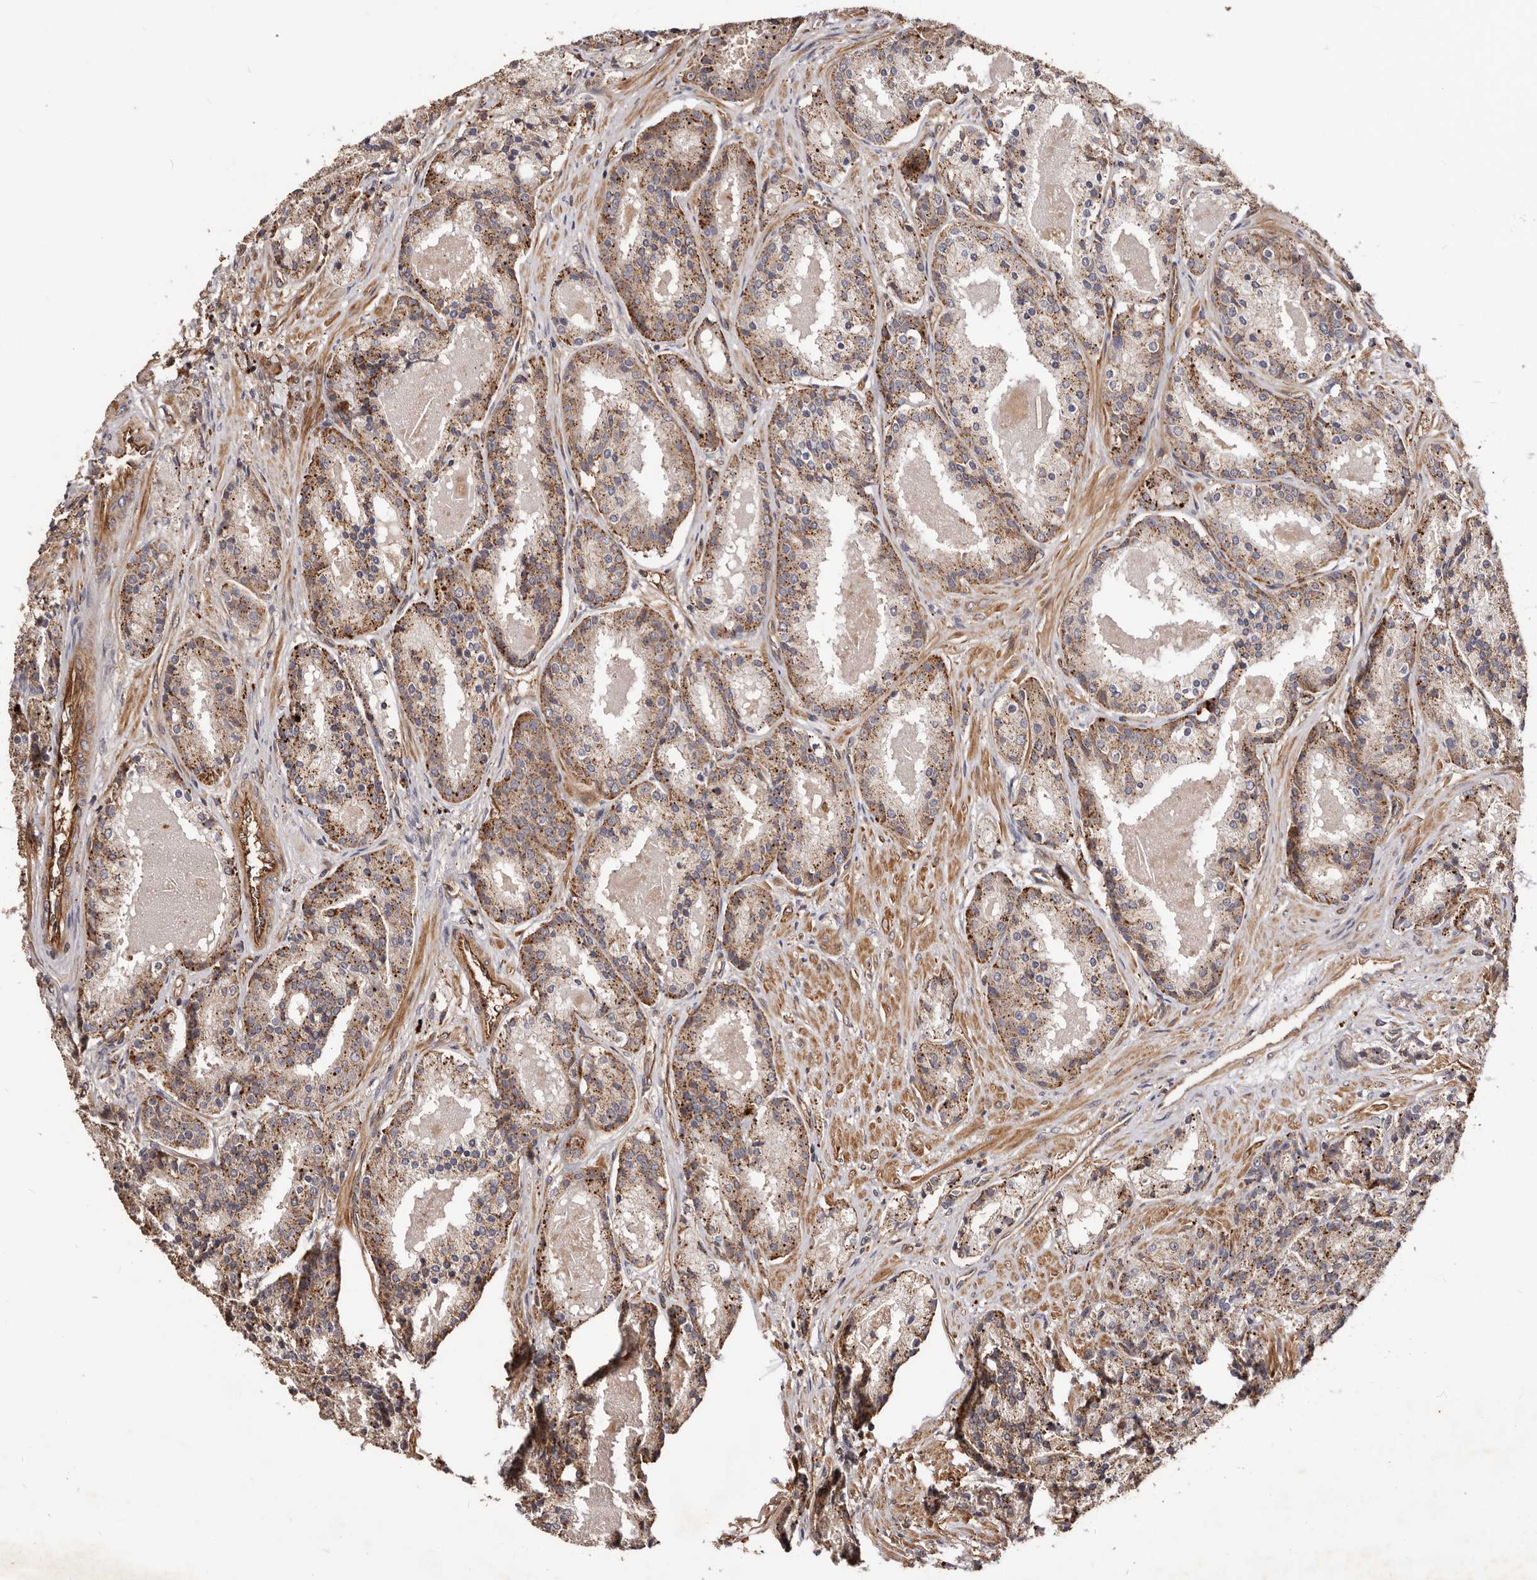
{"staining": {"intensity": "moderate", "quantity": ">75%", "location": "cytoplasmic/membranous"}, "tissue": "prostate cancer", "cell_type": "Tumor cells", "image_type": "cancer", "snomed": [{"axis": "morphology", "description": "Adenocarcinoma, High grade"}, {"axis": "topography", "description": "Prostate"}], "caption": "Approximately >75% of tumor cells in adenocarcinoma (high-grade) (prostate) reveal moderate cytoplasmic/membranous protein expression as visualized by brown immunohistochemical staining.", "gene": "GTPBP1", "patient": {"sex": "male", "age": 60}}